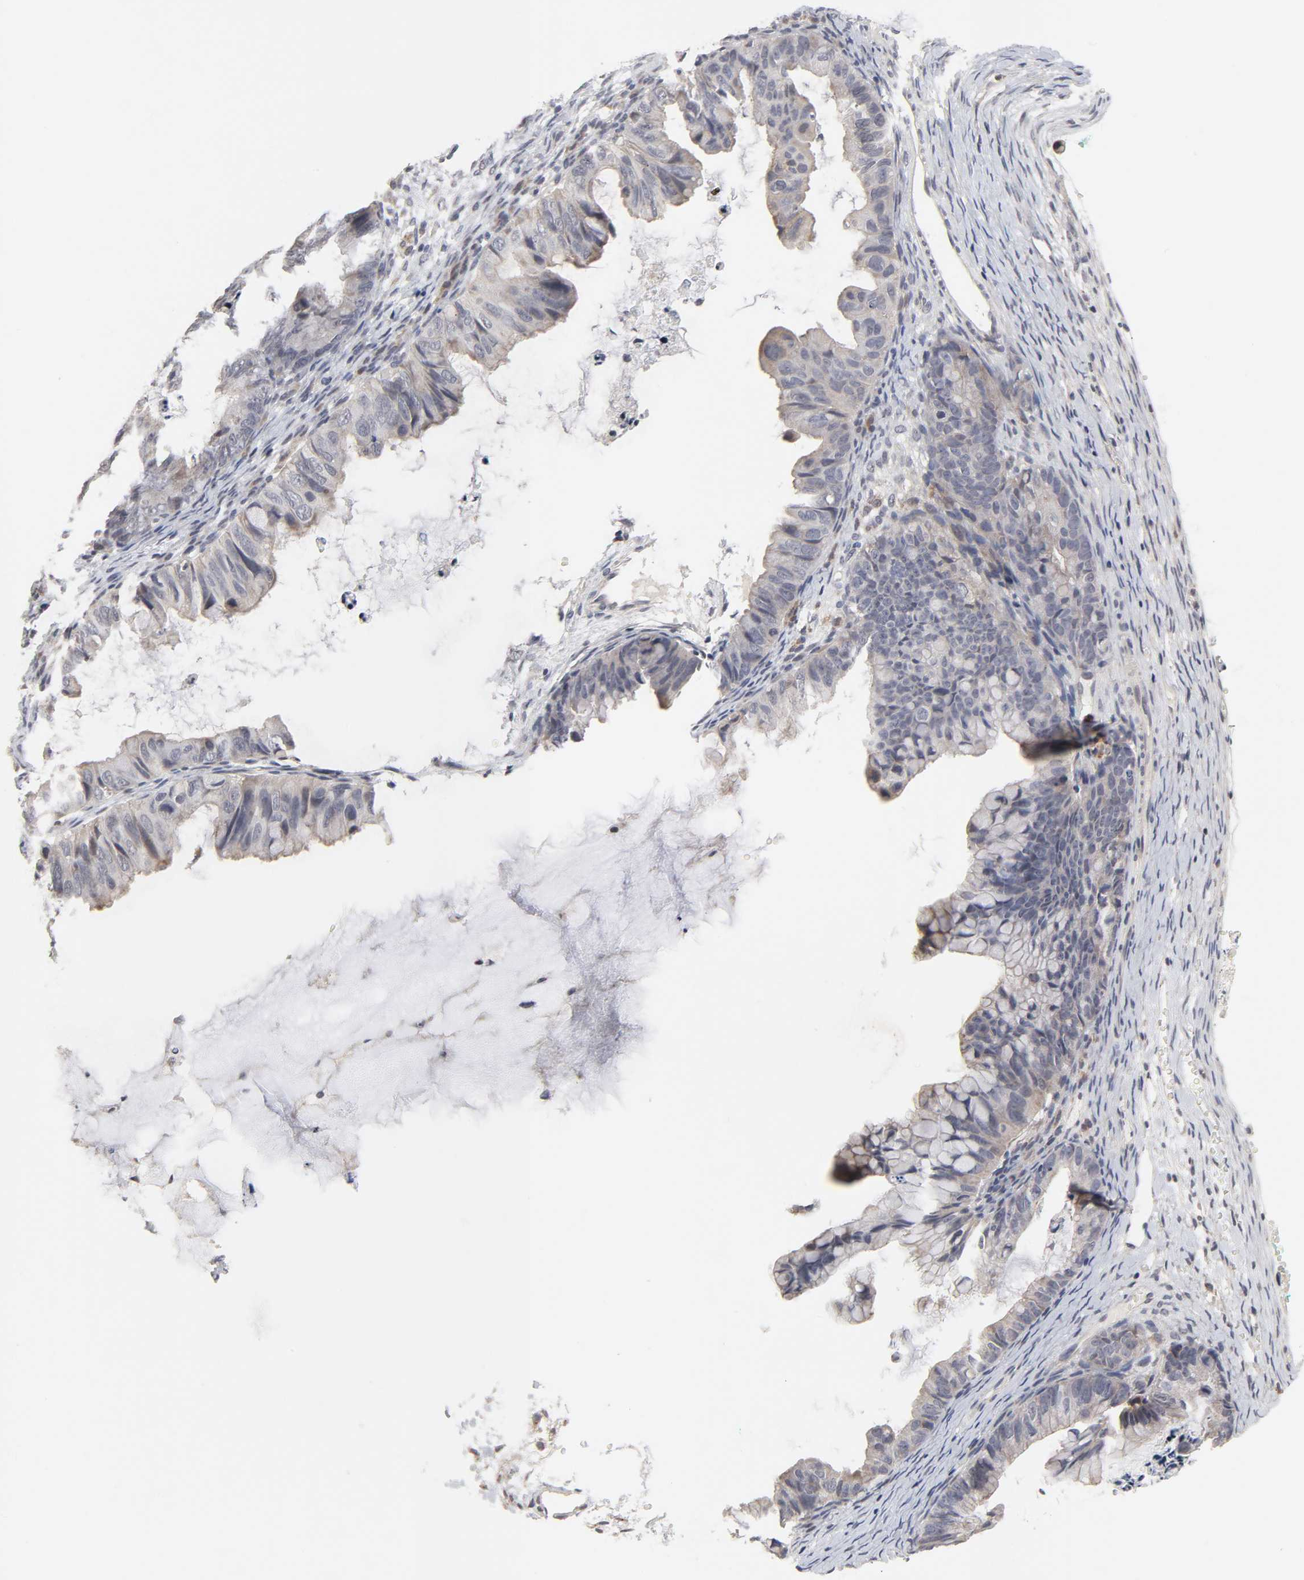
{"staining": {"intensity": "weak", "quantity": ">75%", "location": "cytoplasmic/membranous"}, "tissue": "ovarian cancer", "cell_type": "Tumor cells", "image_type": "cancer", "snomed": [{"axis": "morphology", "description": "Cystadenocarcinoma, mucinous, NOS"}, {"axis": "topography", "description": "Ovary"}], "caption": "Brown immunohistochemical staining in mucinous cystadenocarcinoma (ovarian) displays weak cytoplasmic/membranous positivity in approximately >75% of tumor cells.", "gene": "AUH", "patient": {"sex": "female", "age": 36}}